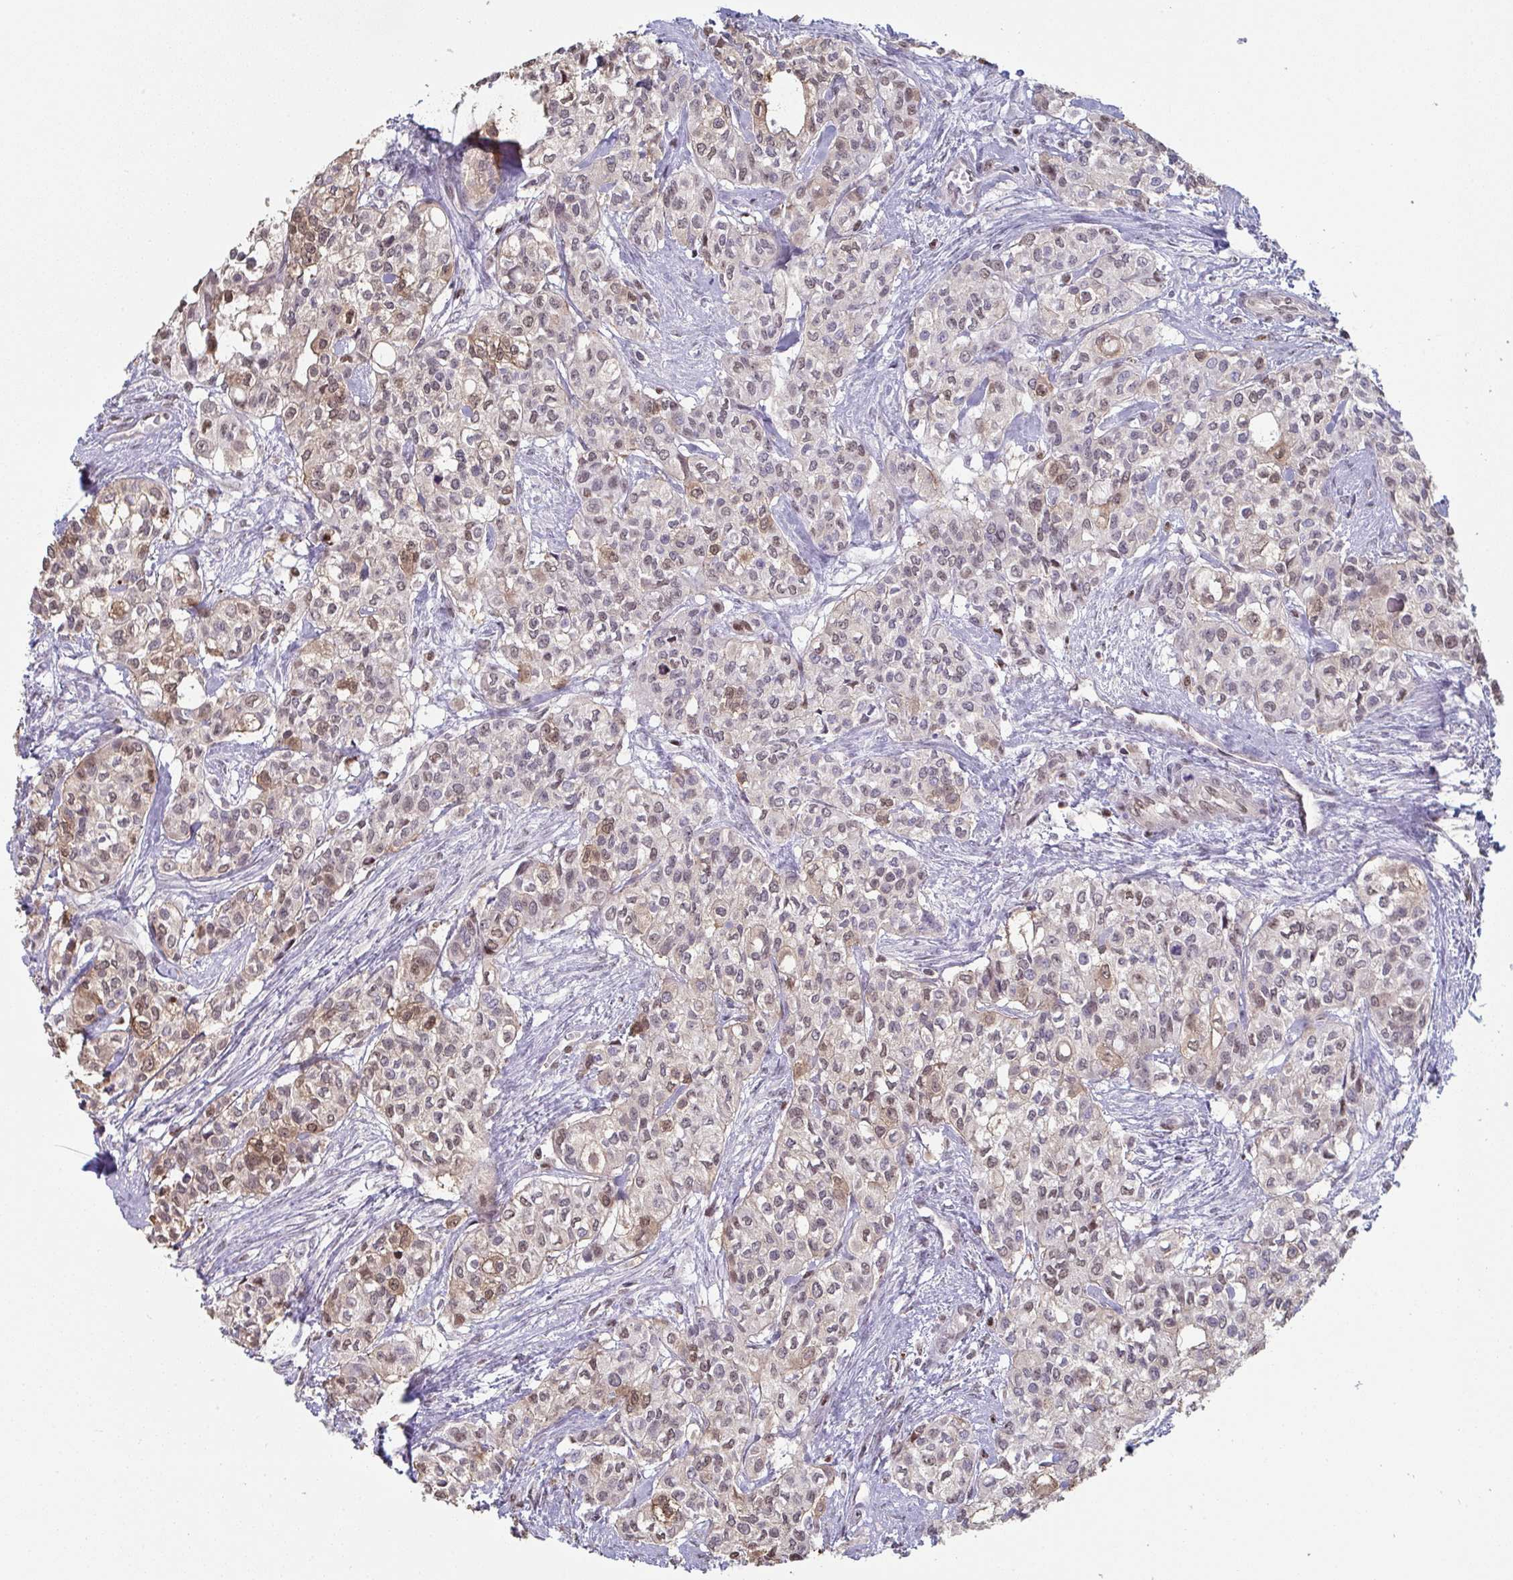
{"staining": {"intensity": "moderate", "quantity": "25%-75%", "location": "cytoplasmic/membranous,nuclear"}, "tissue": "head and neck cancer", "cell_type": "Tumor cells", "image_type": "cancer", "snomed": [{"axis": "morphology", "description": "Adenocarcinoma, NOS"}, {"axis": "topography", "description": "Head-Neck"}], "caption": "Moderate cytoplasmic/membranous and nuclear positivity for a protein is present in about 25%-75% of tumor cells of adenocarcinoma (head and neck) using immunohistochemistry (IHC).", "gene": "ACD", "patient": {"sex": "male", "age": 81}}